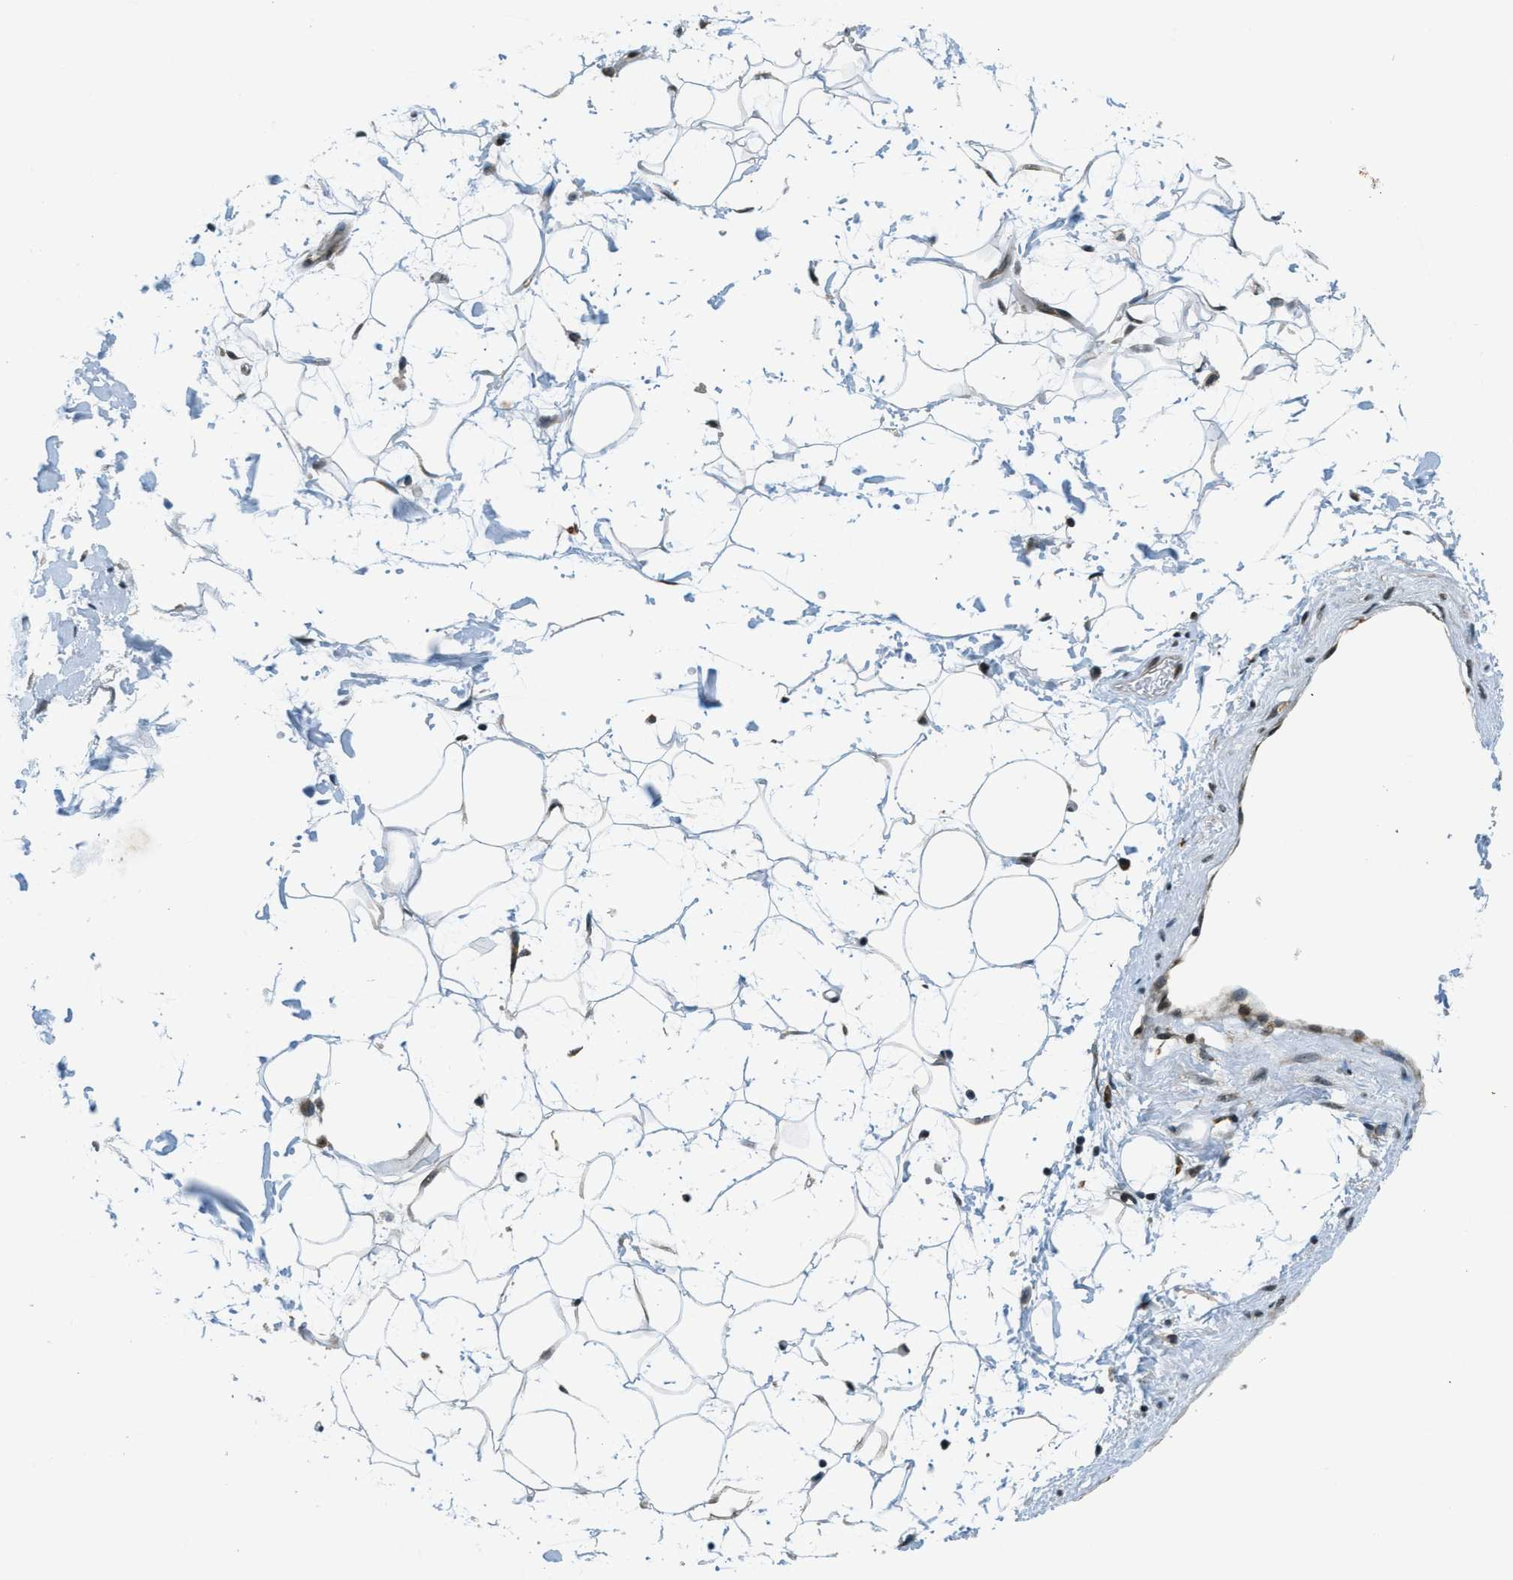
{"staining": {"intensity": "negative", "quantity": "none", "location": "none"}, "tissue": "adipose tissue", "cell_type": "Adipocytes", "image_type": "normal", "snomed": [{"axis": "morphology", "description": "Normal tissue, NOS"}, {"axis": "topography", "description": "Soft tissue"}], "caption": "An image of adipose tissue stained for a protein demonstrates no brown staining in adipocytes.", "gene": "RAB11FIP1", "patient": {"sex": "male", "age": 72}}